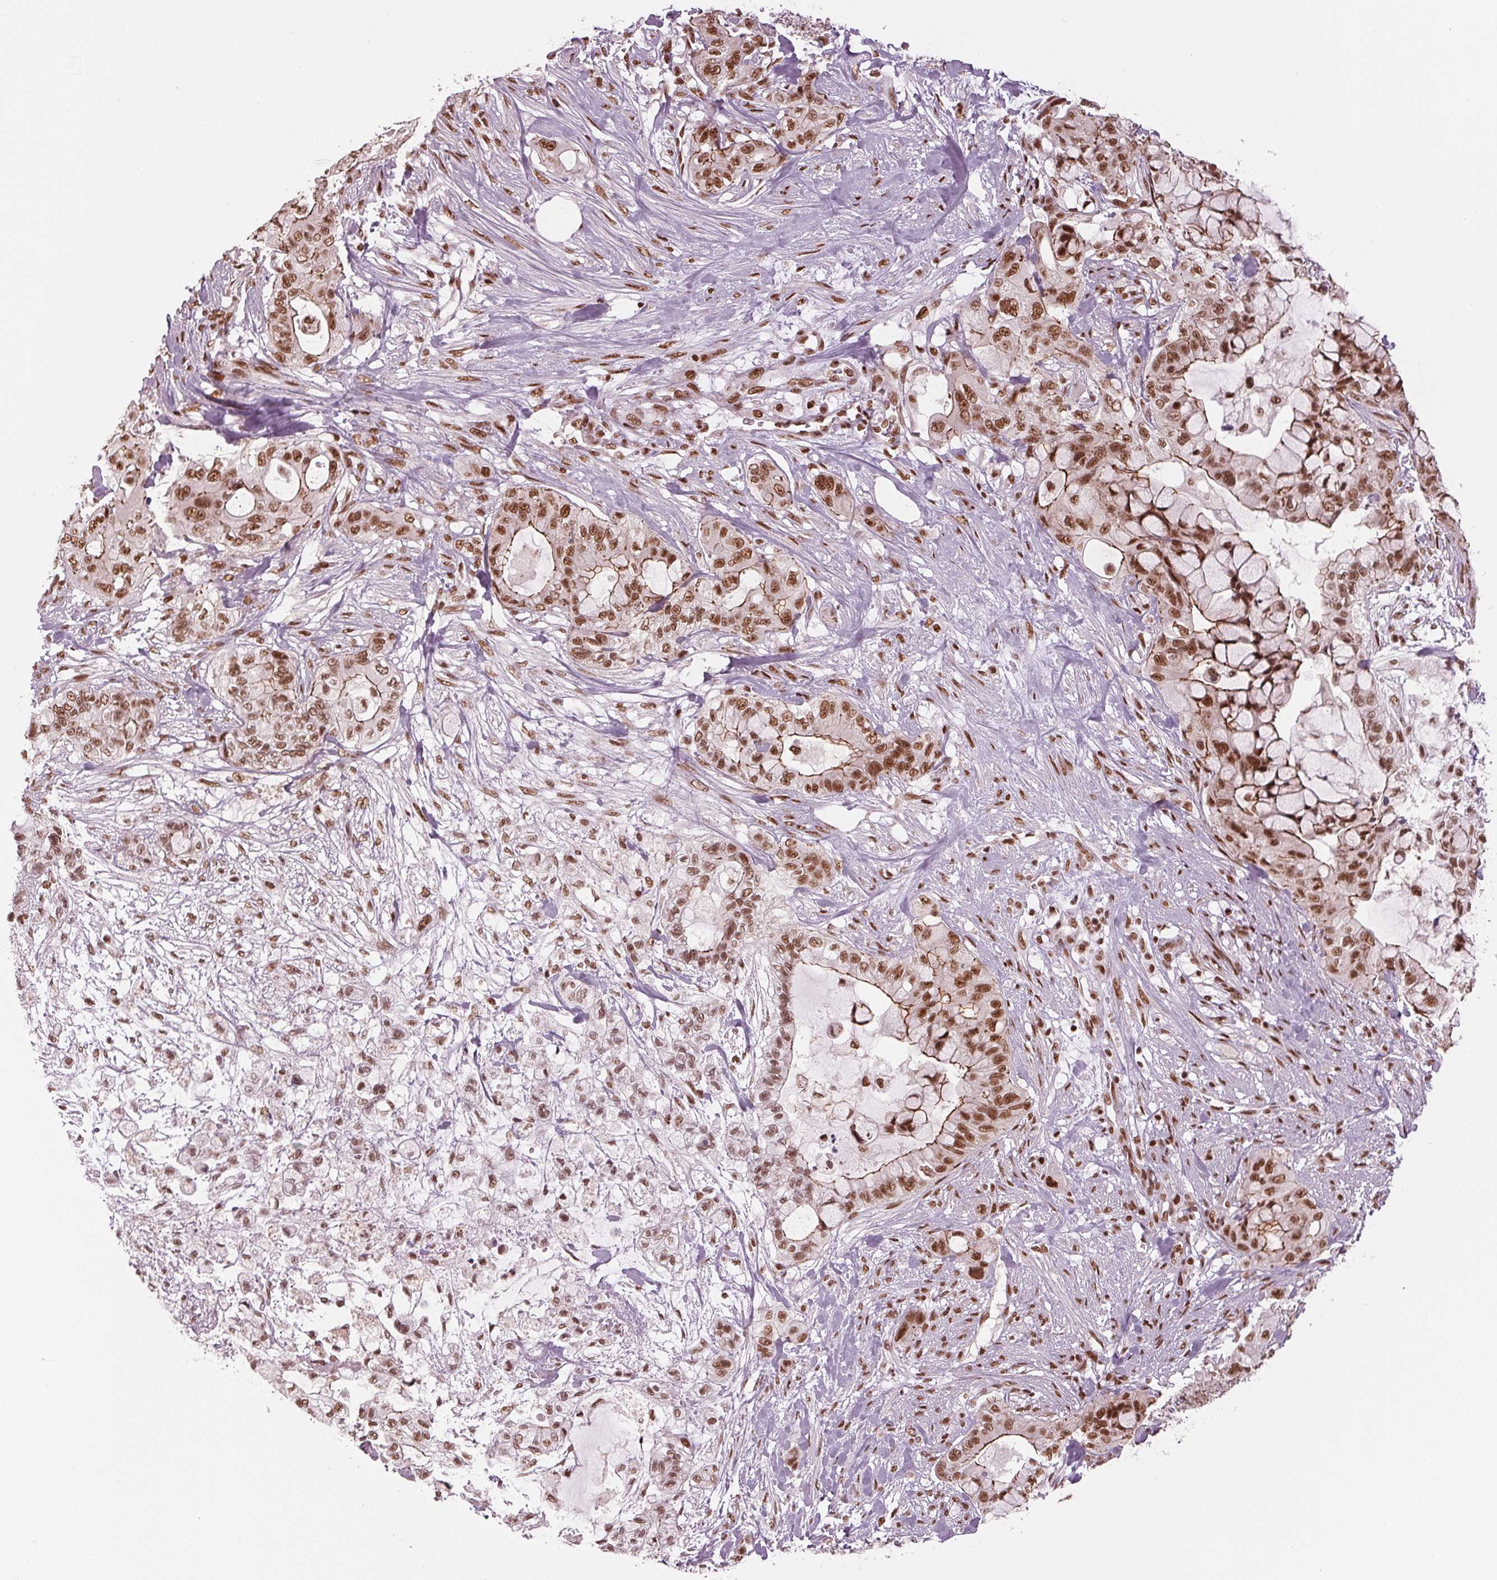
{"staining": {"intensity": "moderate", "quantity": ">75%", "location": "cytoplasmic/membranous,nuclear"}, "tissue": "pancreatic cancer", "cell_type": "Tumor cells", "image_type": "cancer", "snomed": [{"axis": "morphology", "description": "Adenocarcinoma, NOS"}, {"axis": "topography", "description": "Pancreas"}], "caption": "An IHC photomicrograph of neoplastic tissue is shown. Protein staining in brown shows moderate cytoplasmic/membranous and nuclear positivity in pancreatic cancer (adenocarcinoma) within tumor cells.", "gene": "LSM2", "patient": {"sex": "male", "age": 71}}